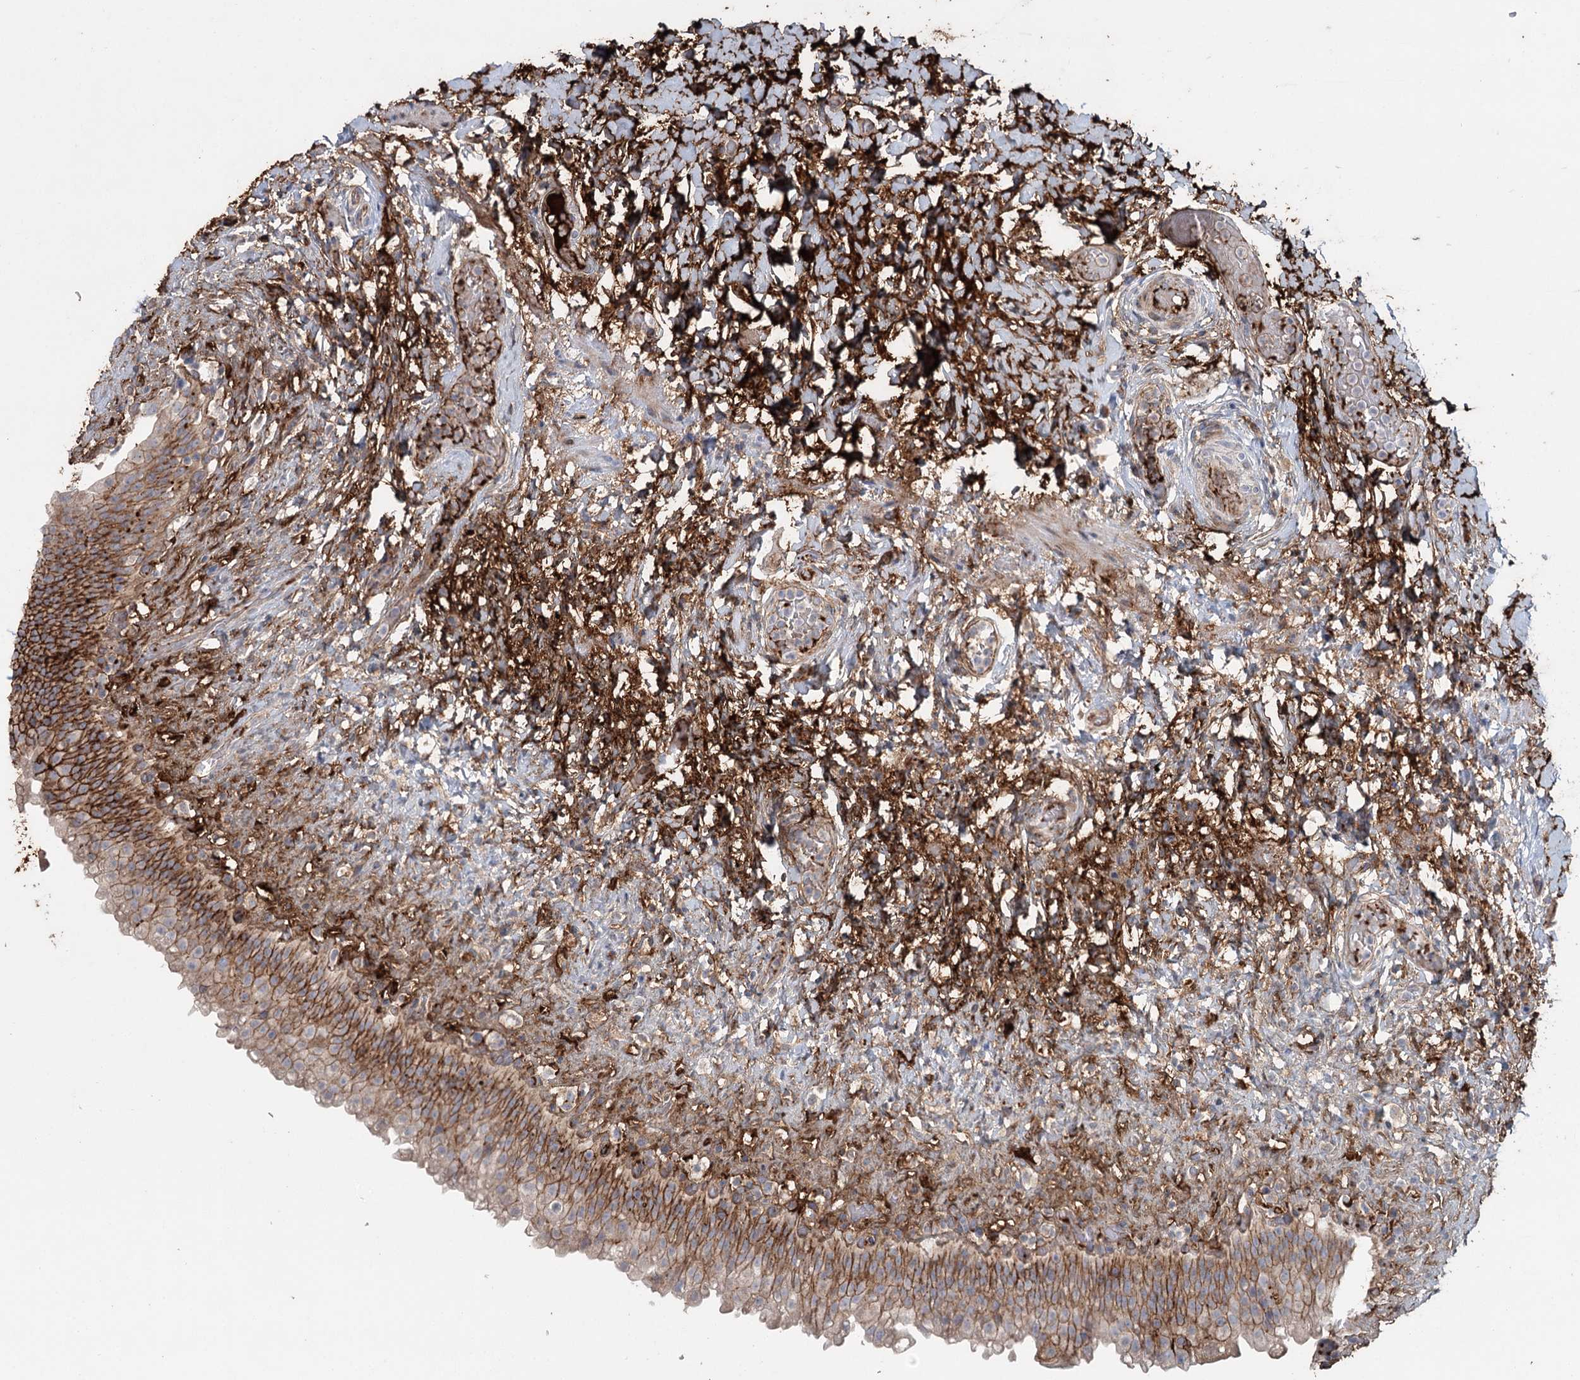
{"staining": {"intensity": "moderate", "quantity": "25%-75%", "location": "cytoplasmic/membranous"}, "tissue": "urinary bladder", "cell_type": "Urothelial cells", "image_type": "normal", "snomed": [{"axis": "morphology", "description": "Normal tissue, NOS"}, {"axis": "topography", "description": "Urinary bladder"}], "caption": "Urinary bladder stained for a protein exhibits moderate cytoplasmic/membranous positivity in urothelial cells. The staining was performed using DAB (3,3'-diaminobenzidine), with brown indicating positive protein expression. Nuclei are stained blue with hematoxylin.", "gene": "ALKBH8", "patient": {"sex": "female", "age": 27}}